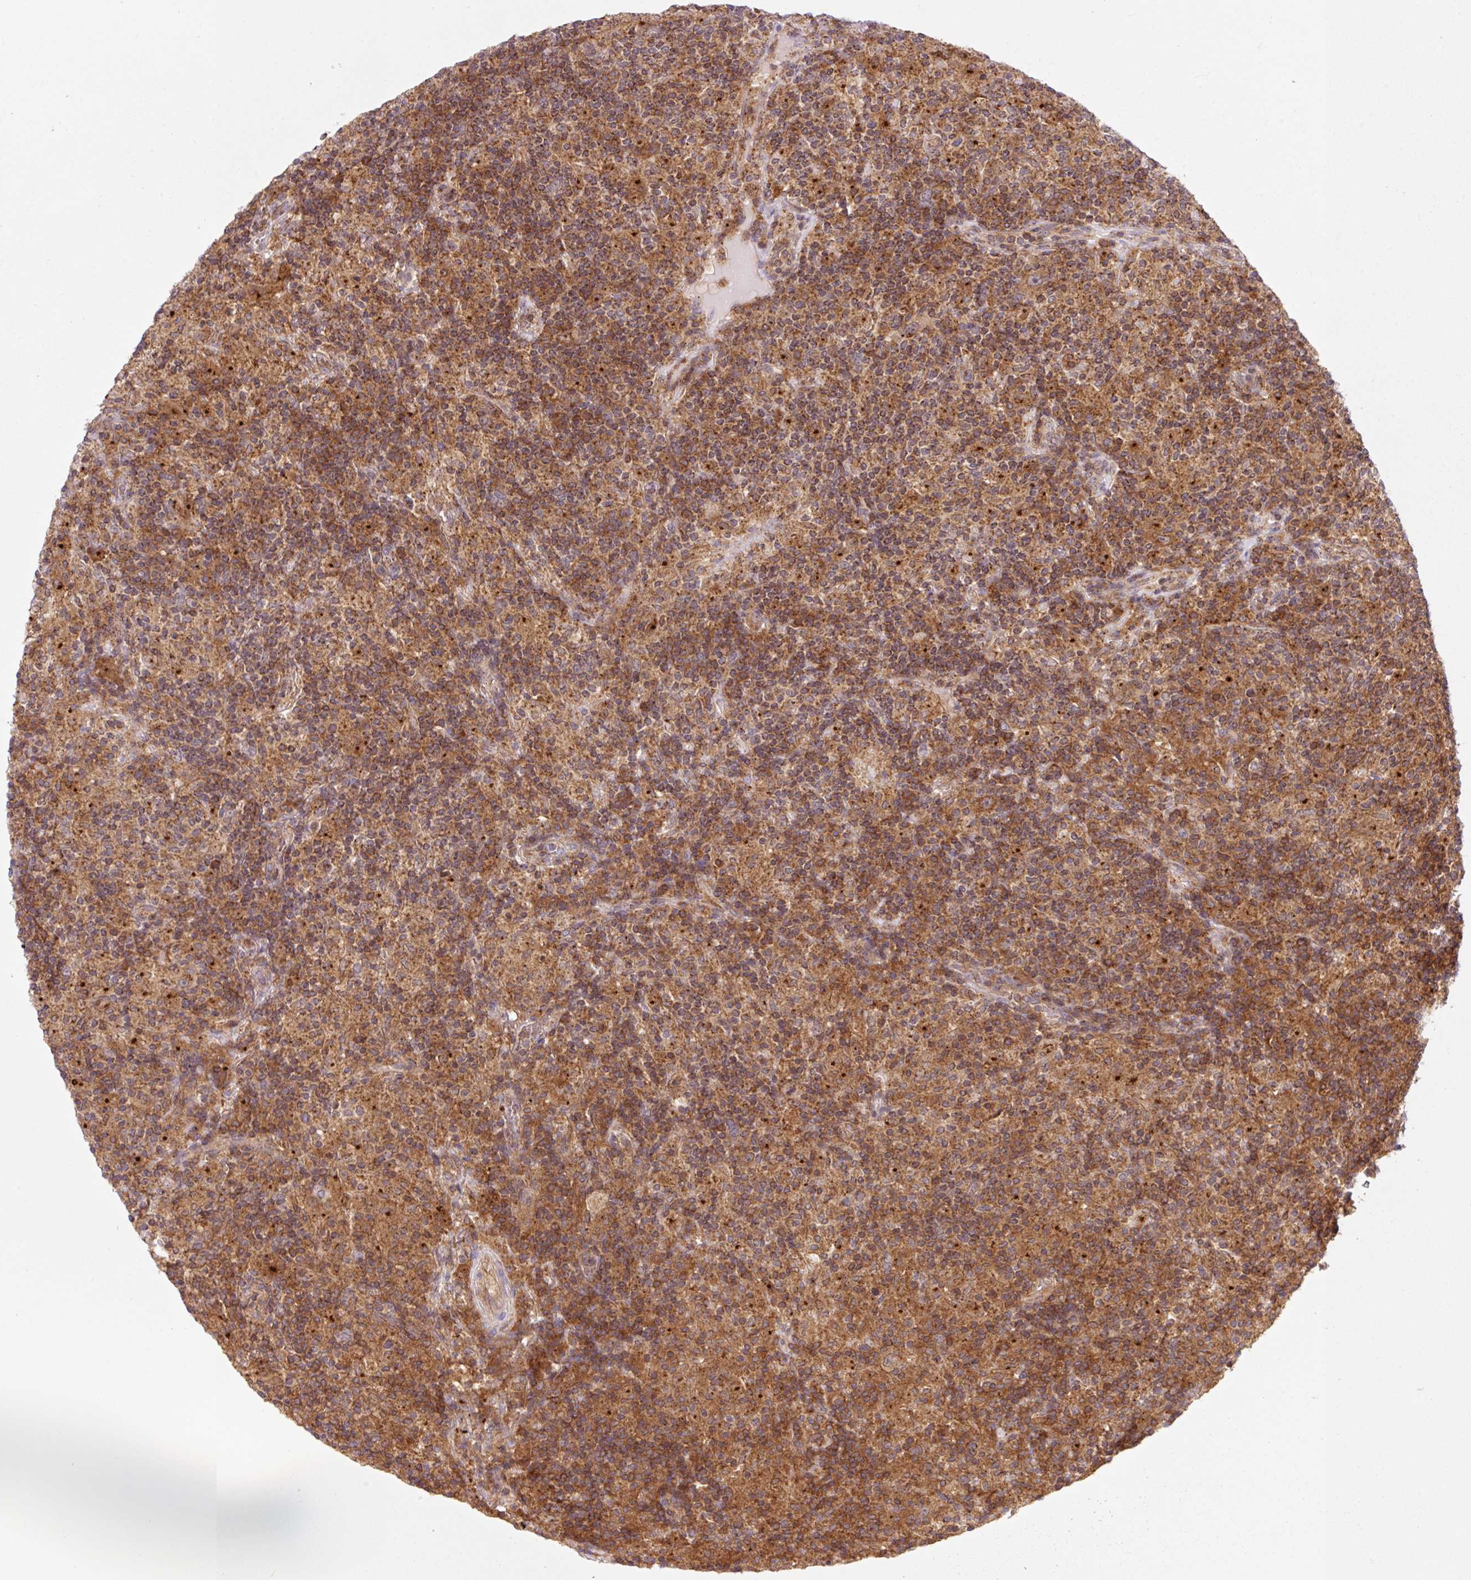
{"staining": {"intensity": "moderate", "quantity": ">75%", "location": "cytoplasmic/membranous"}, "tissue": "lymphoma", "cell_type": "Tumor cells", "image_type": "cancer", "snomed": [{"axis": "morphology", "description": "Hodgkin's disease, NOS"}, {"axis": "topography", "description": "Lymph node"}], "caption": "Lymphoma stained with IHC reveals moderate cytoplasmic/membranous positivity in approximately >75% of tumor cells. (brown staining indicates protein expression, while blue staining denotes nuclei).", "gene": "VPS4A", "patient": {"sex": "male", "age": 70}}